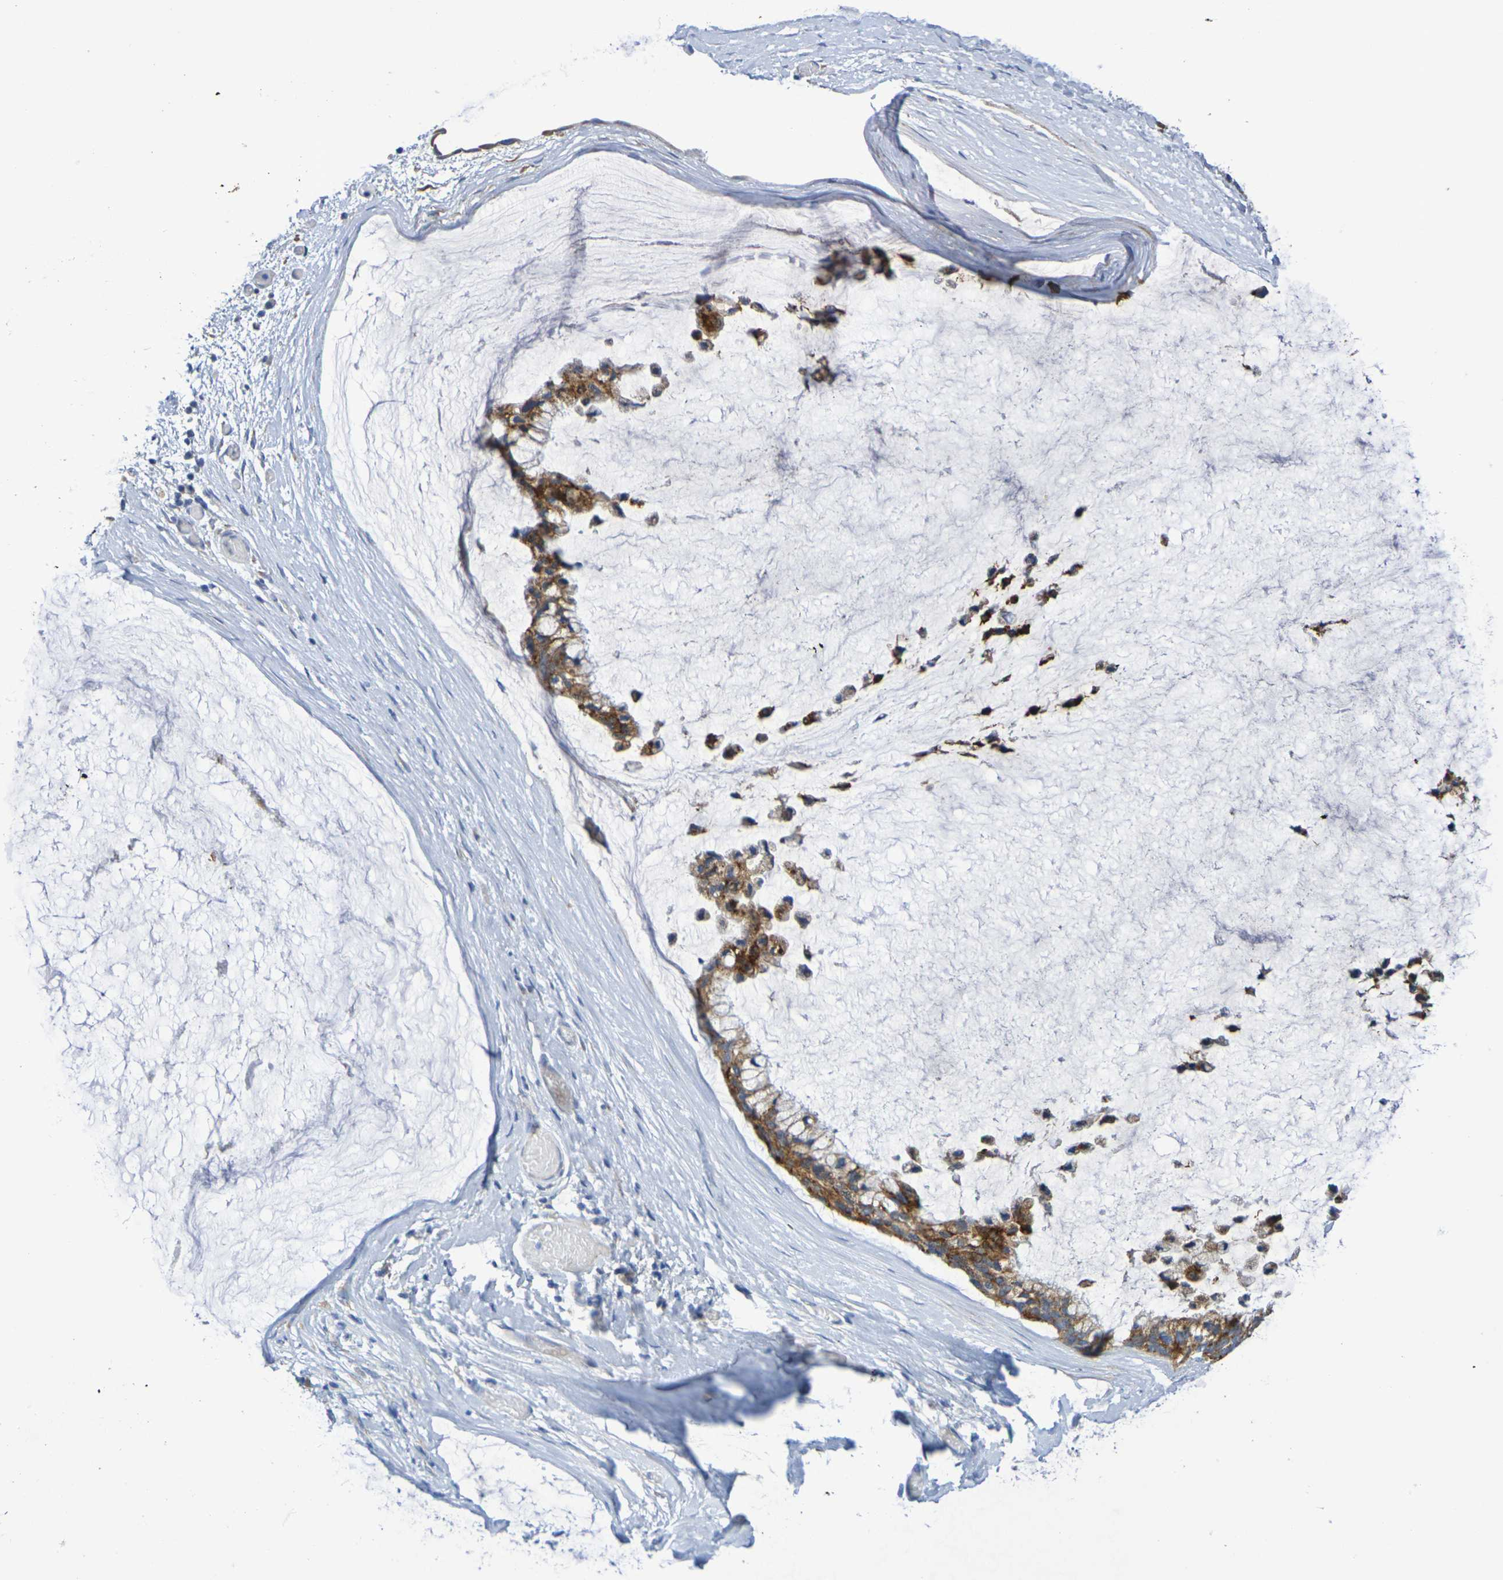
{"staining": {"intensity": "moderate", "quantity": ">75%", "location": "cytoplasmic/membranous"}, "tissue": "ovarian cancer", "cell_type": "Tumor cells", "image_type": "cancer", "snomed": [{"axis": "morphology", "description": "Cystadenocarcinoma, mucinous, NOS"}, {"axis": "topography", "description": "Ovary"}], "caption": "Immunohistochemistry photomicrograph of human ovarian mucinous cystadenocarcinoma stained for a protein (brown), which exhibits medium levels of moderate cytoplasmic/membranous positivity in approximately >75% of tumor cells.", "gene": "SDC4", "patient": {"sex": "female", "age": 39}}